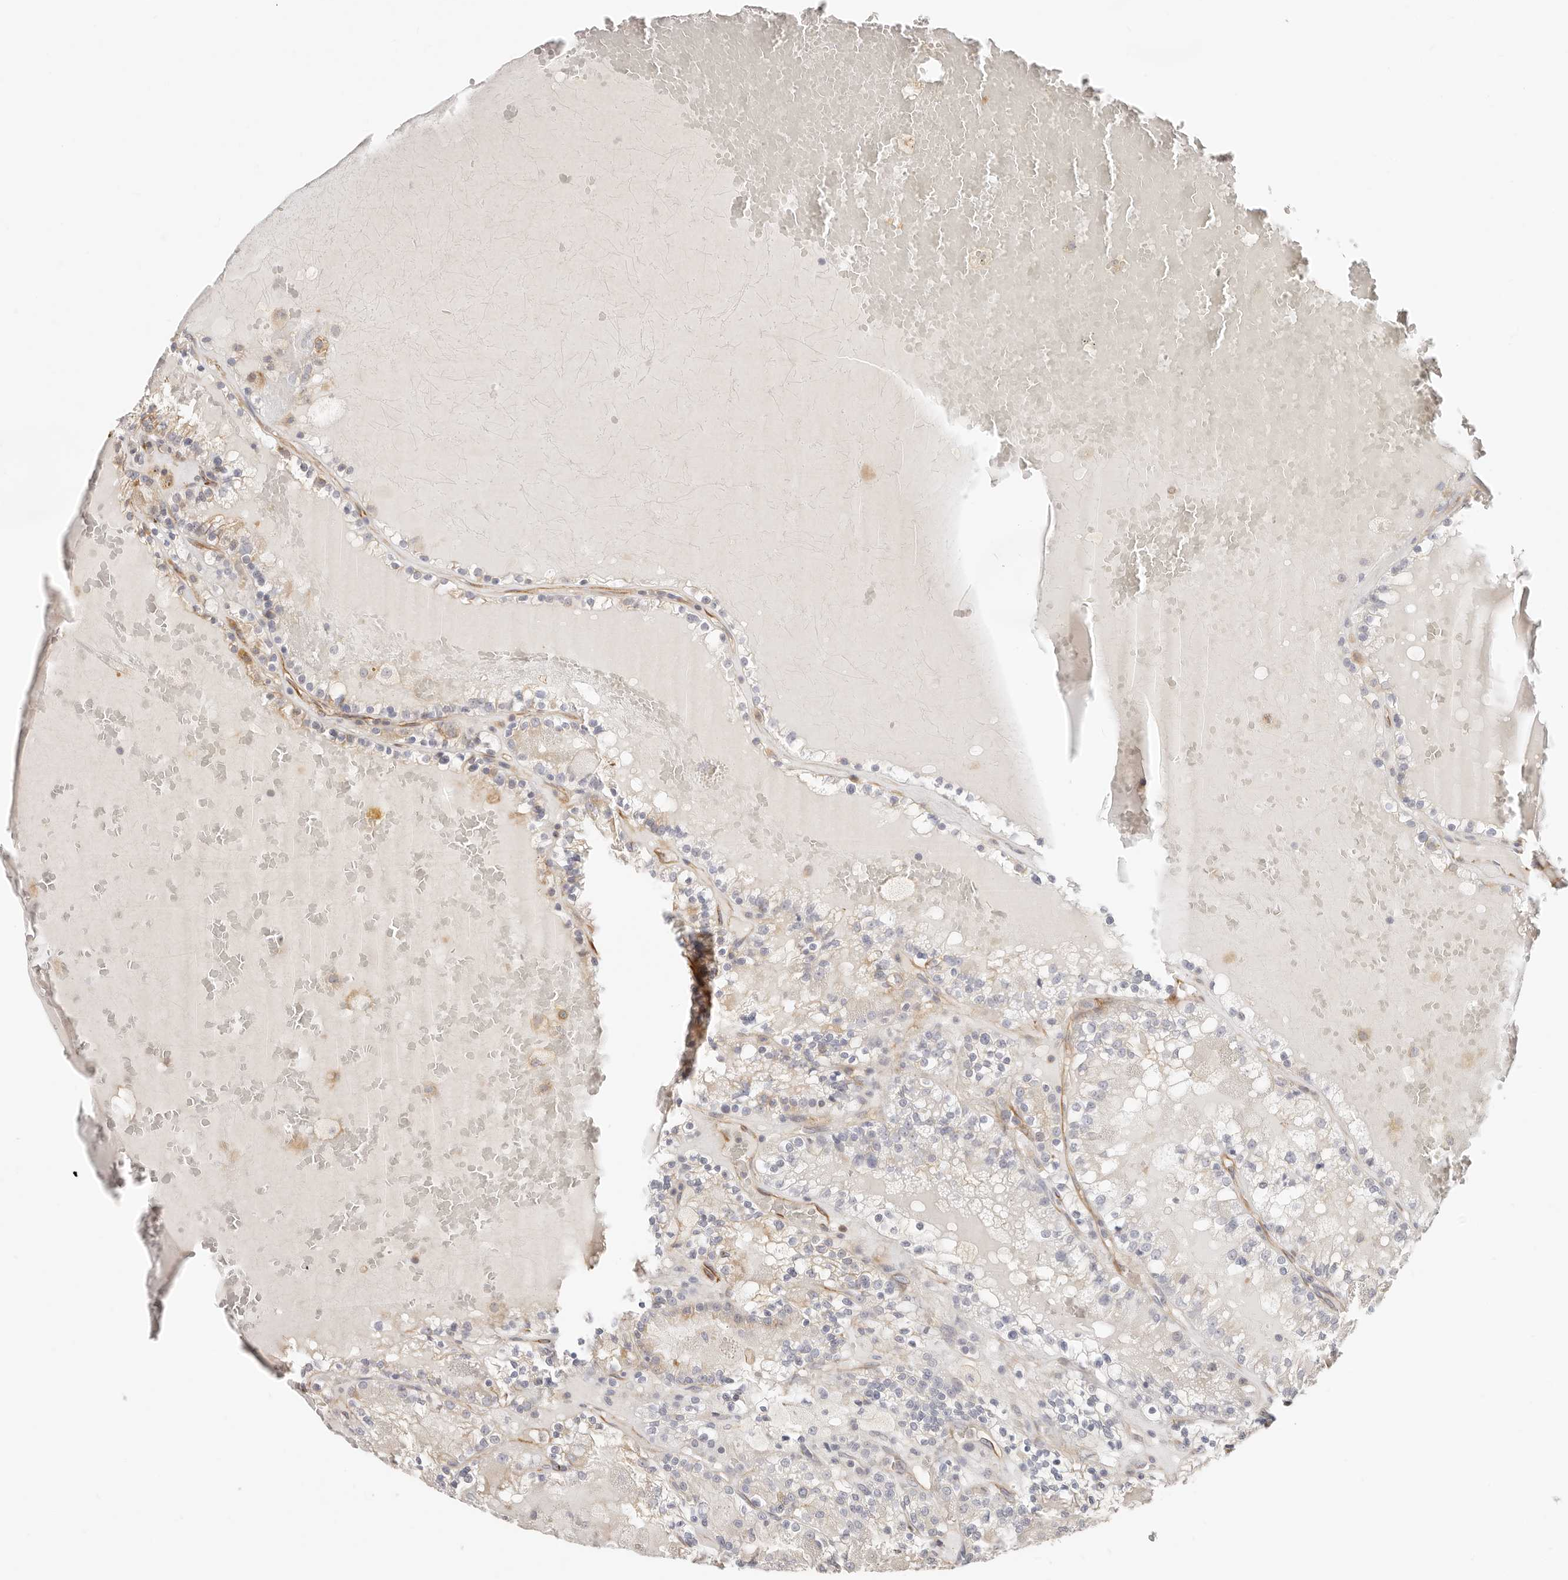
{"staining": {"intensity": "negative", "quantity": "none", "location": "none"}, "tissue": "renal cancer", "cell_type": "Tumor cells", "image_type": "cancer", "snomed": [{"axis": "morphology", "description": "Adenocarcinoma, NOS"}, {"axis": "topography", "description": "Kidney"}], "caption": "A micrograph of renal cancer (adenocarcinoma) stained for a protein demonstrates no brown staining in tumor cells.", "gene": "DTNBP1", "patient": {"sex": "female", "age": 56}}